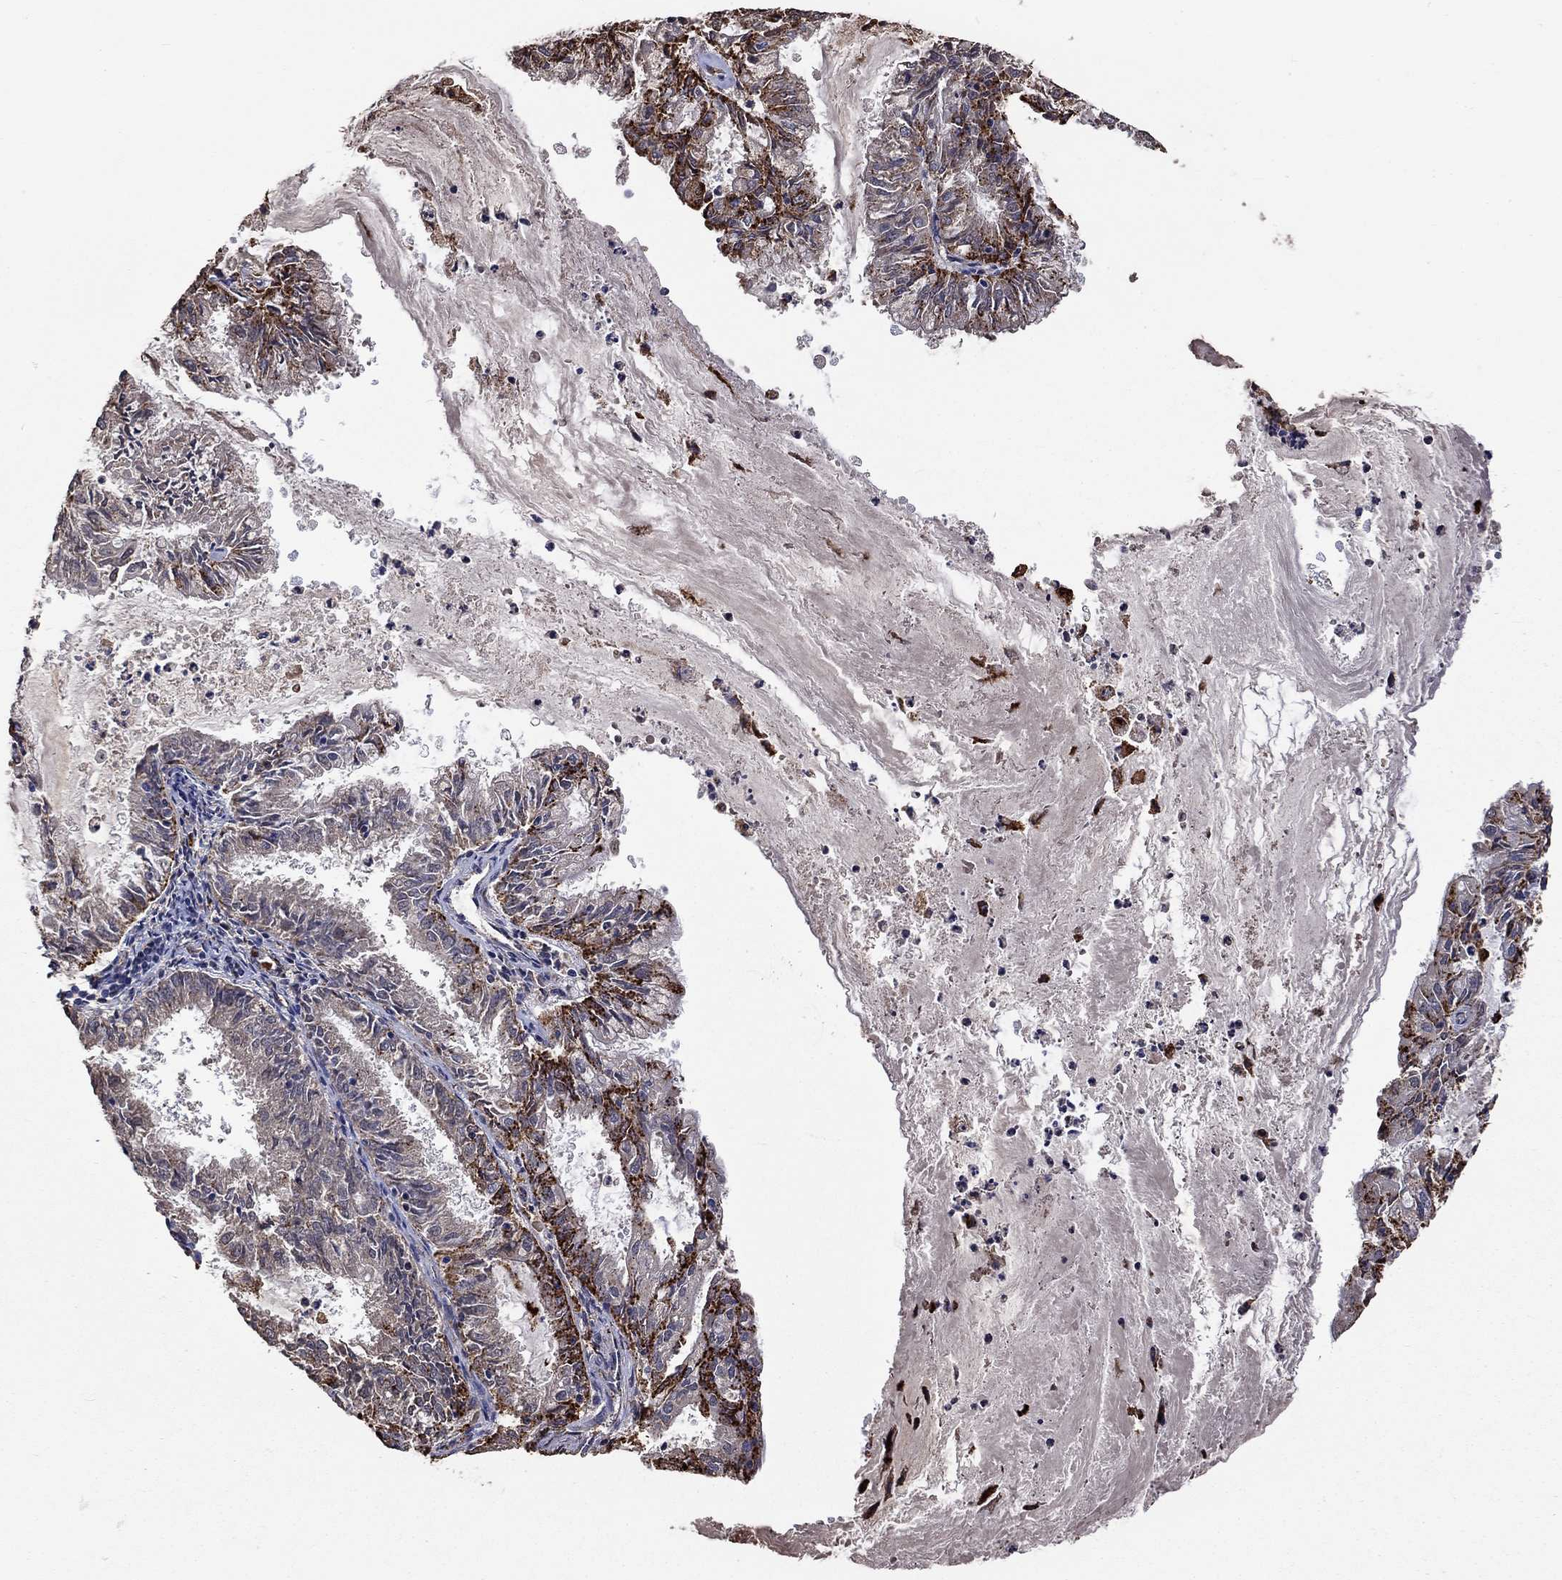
{"staining": {"intensity": "strong", "quantity": ">75%", "location": "cytoplasmic/membranous"}, "tissue": "endometrial cancer", "cell_type": "Tumor cells", "image_type": "cancer", "snomed": [{"axis": "morphology", "description": "Adenocarcinoma, NOS"}, {"axis": "topography", "description": "Endometrium"}], "caption": "Tumor cells demonstrate high levels of strong cytoplasmic/membranous staining in about >75% of cells in human adenocarcinoma (endometrial).", "gene": "CTSB", "patient": {"sex": "female", "age": 57}}